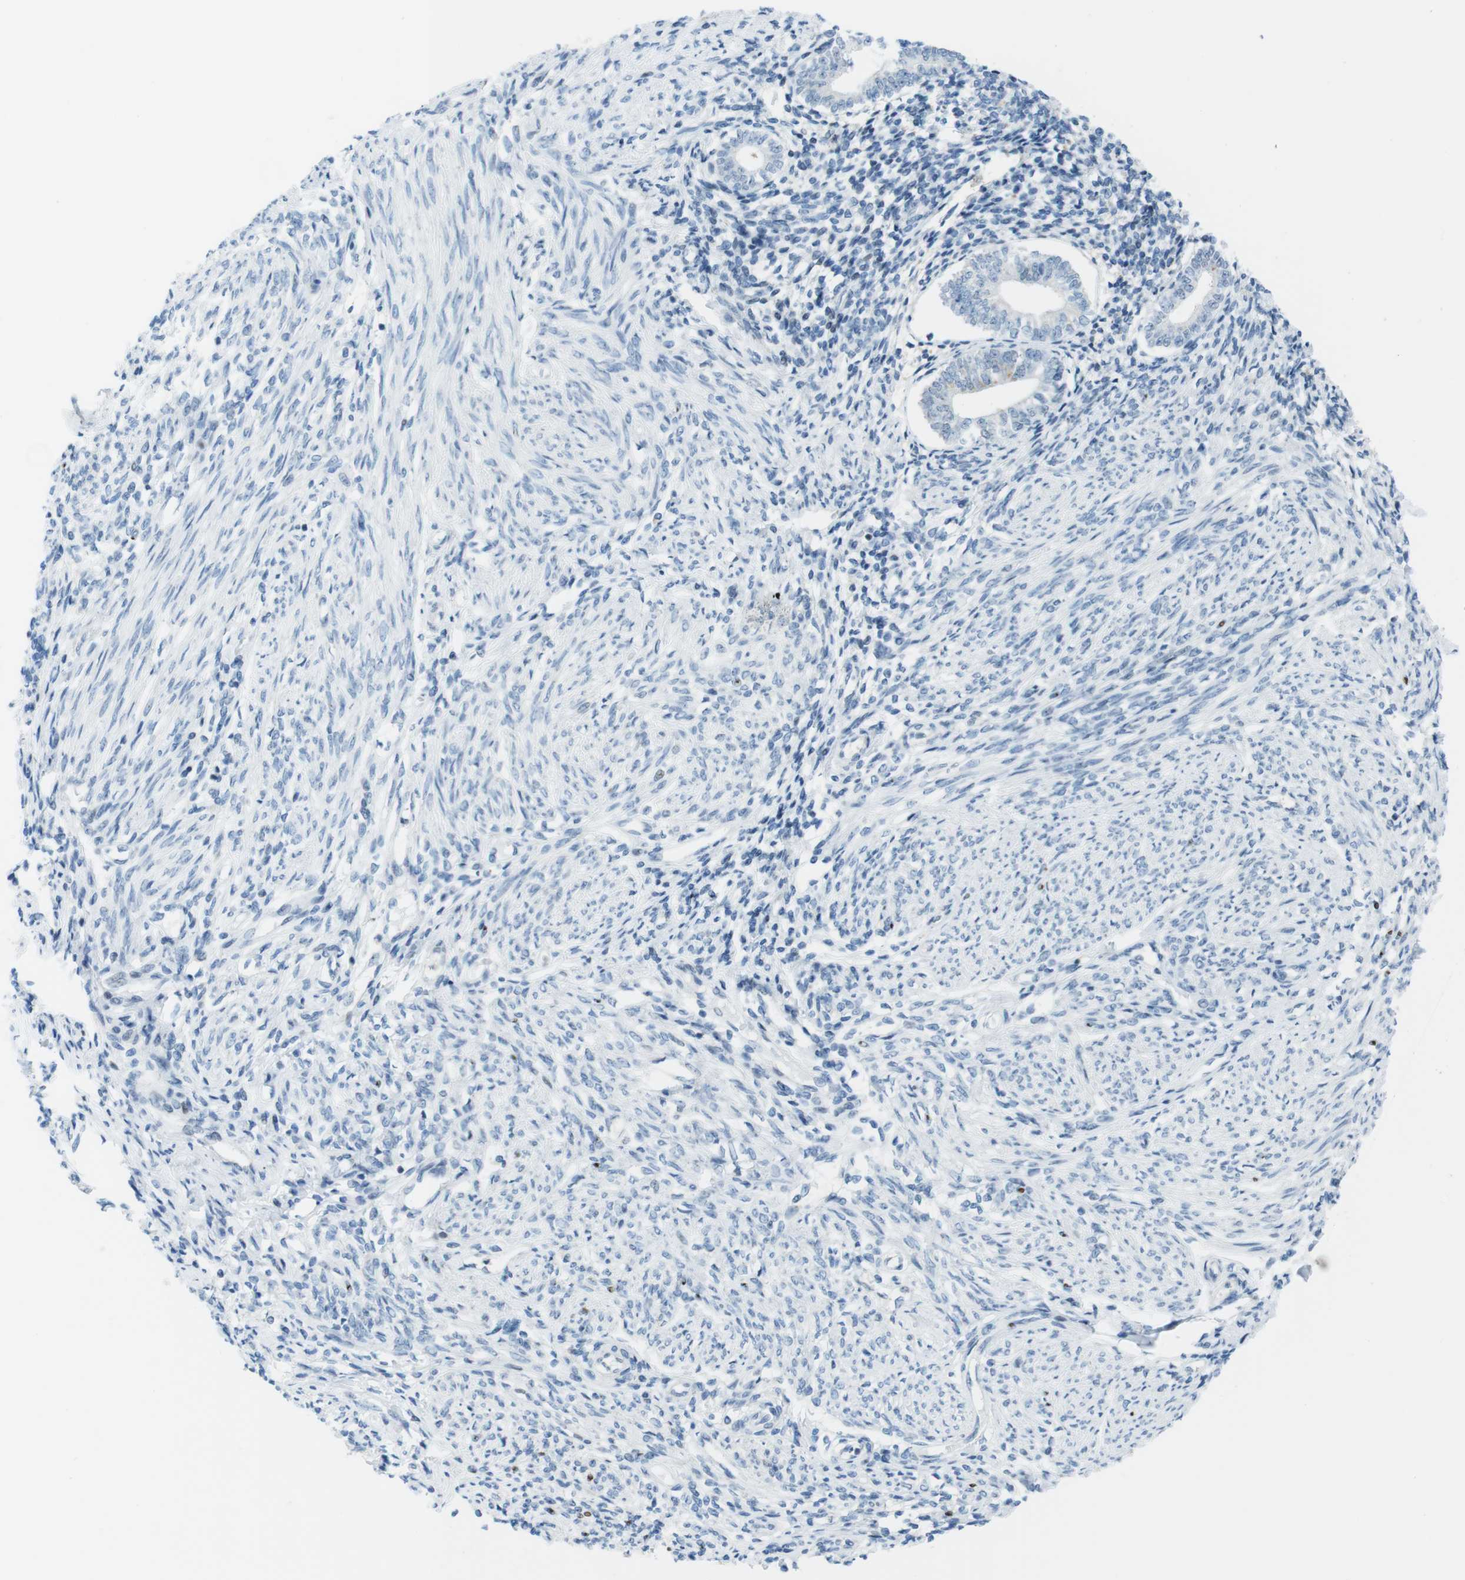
{"staining": {"intensity": "moderate", "quantity": "<25%", "location": "nuclear"}, "tissue": "endometrium", "cell_type": "Cells in endometrial stroma", "image_type": "normal", "snomed": [{"axis": "morphology", "description": "Normal tissue, NOS"}, {"axis": "topography", "description": "Endometrium"}], "caption": "The photomicrograph shows staining of normal endometrium, revealing moderate nuclear protein expression (brown color) within cells in endometrial stroma. (Stains: DAB in brown, nuclei in blue, Microscopy: brightfield microscopy at high magnification).", "gene": "UBB", "patient": {"sex": "female", "age": 71}}